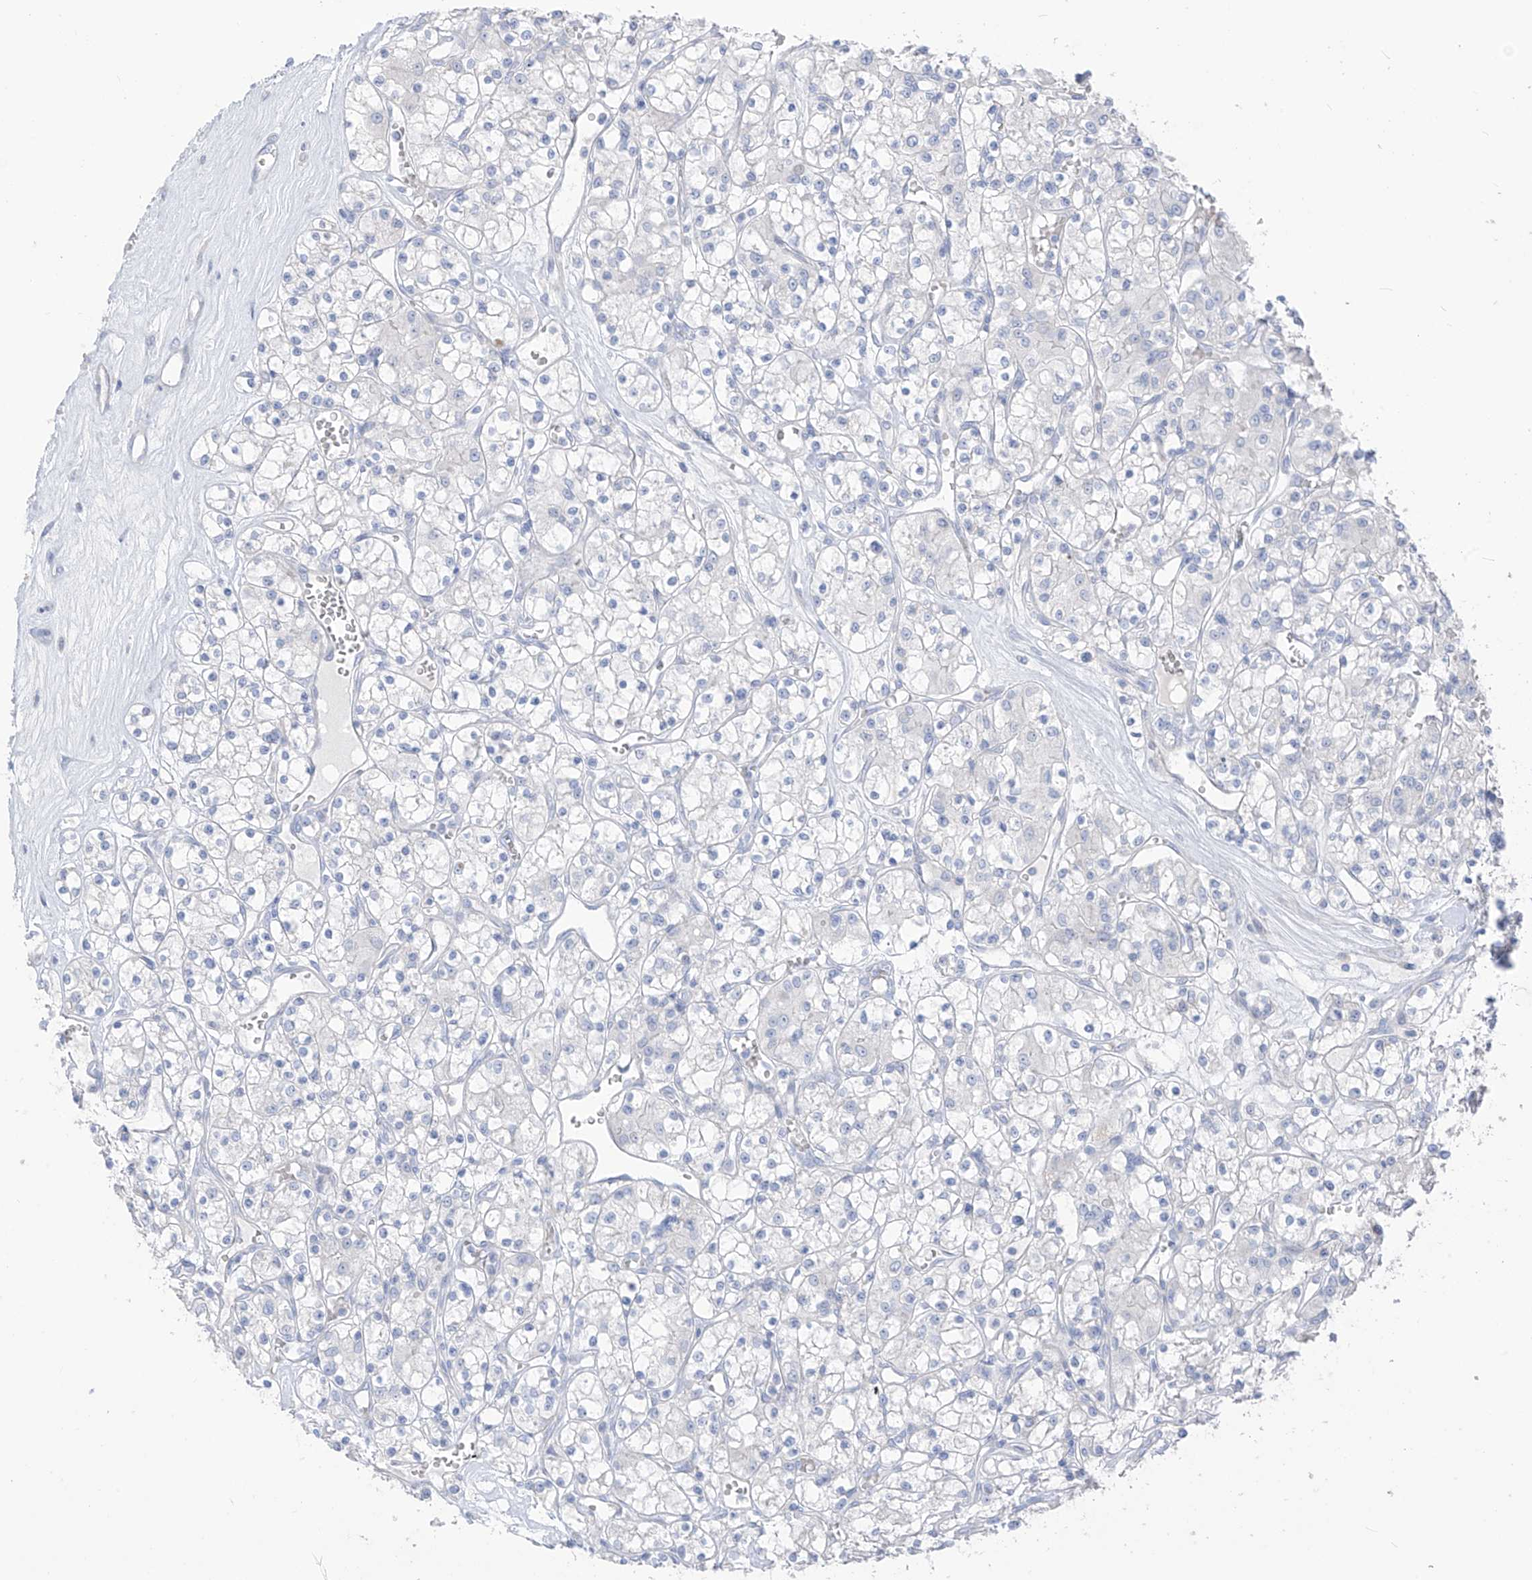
{"staining": {"intensity": "negative", "quantity": "none", "location": "none"}, "tissue": "renal cancer", "cell_type": "Tumor cells", "image_type": "cancer", "snomed": [{"axis": "morphology", "description": "Adenocarcinoma, NOS"}, {"axis": "topography", "description": "Kidney"}], "caption": "Immunohistochemistry (IHC) of human renal cancer (adenocarcinoma) shows no expression in tumor cells.", "gene": "ASPRV1", "patient": {"sex": "female", "age": 59}}